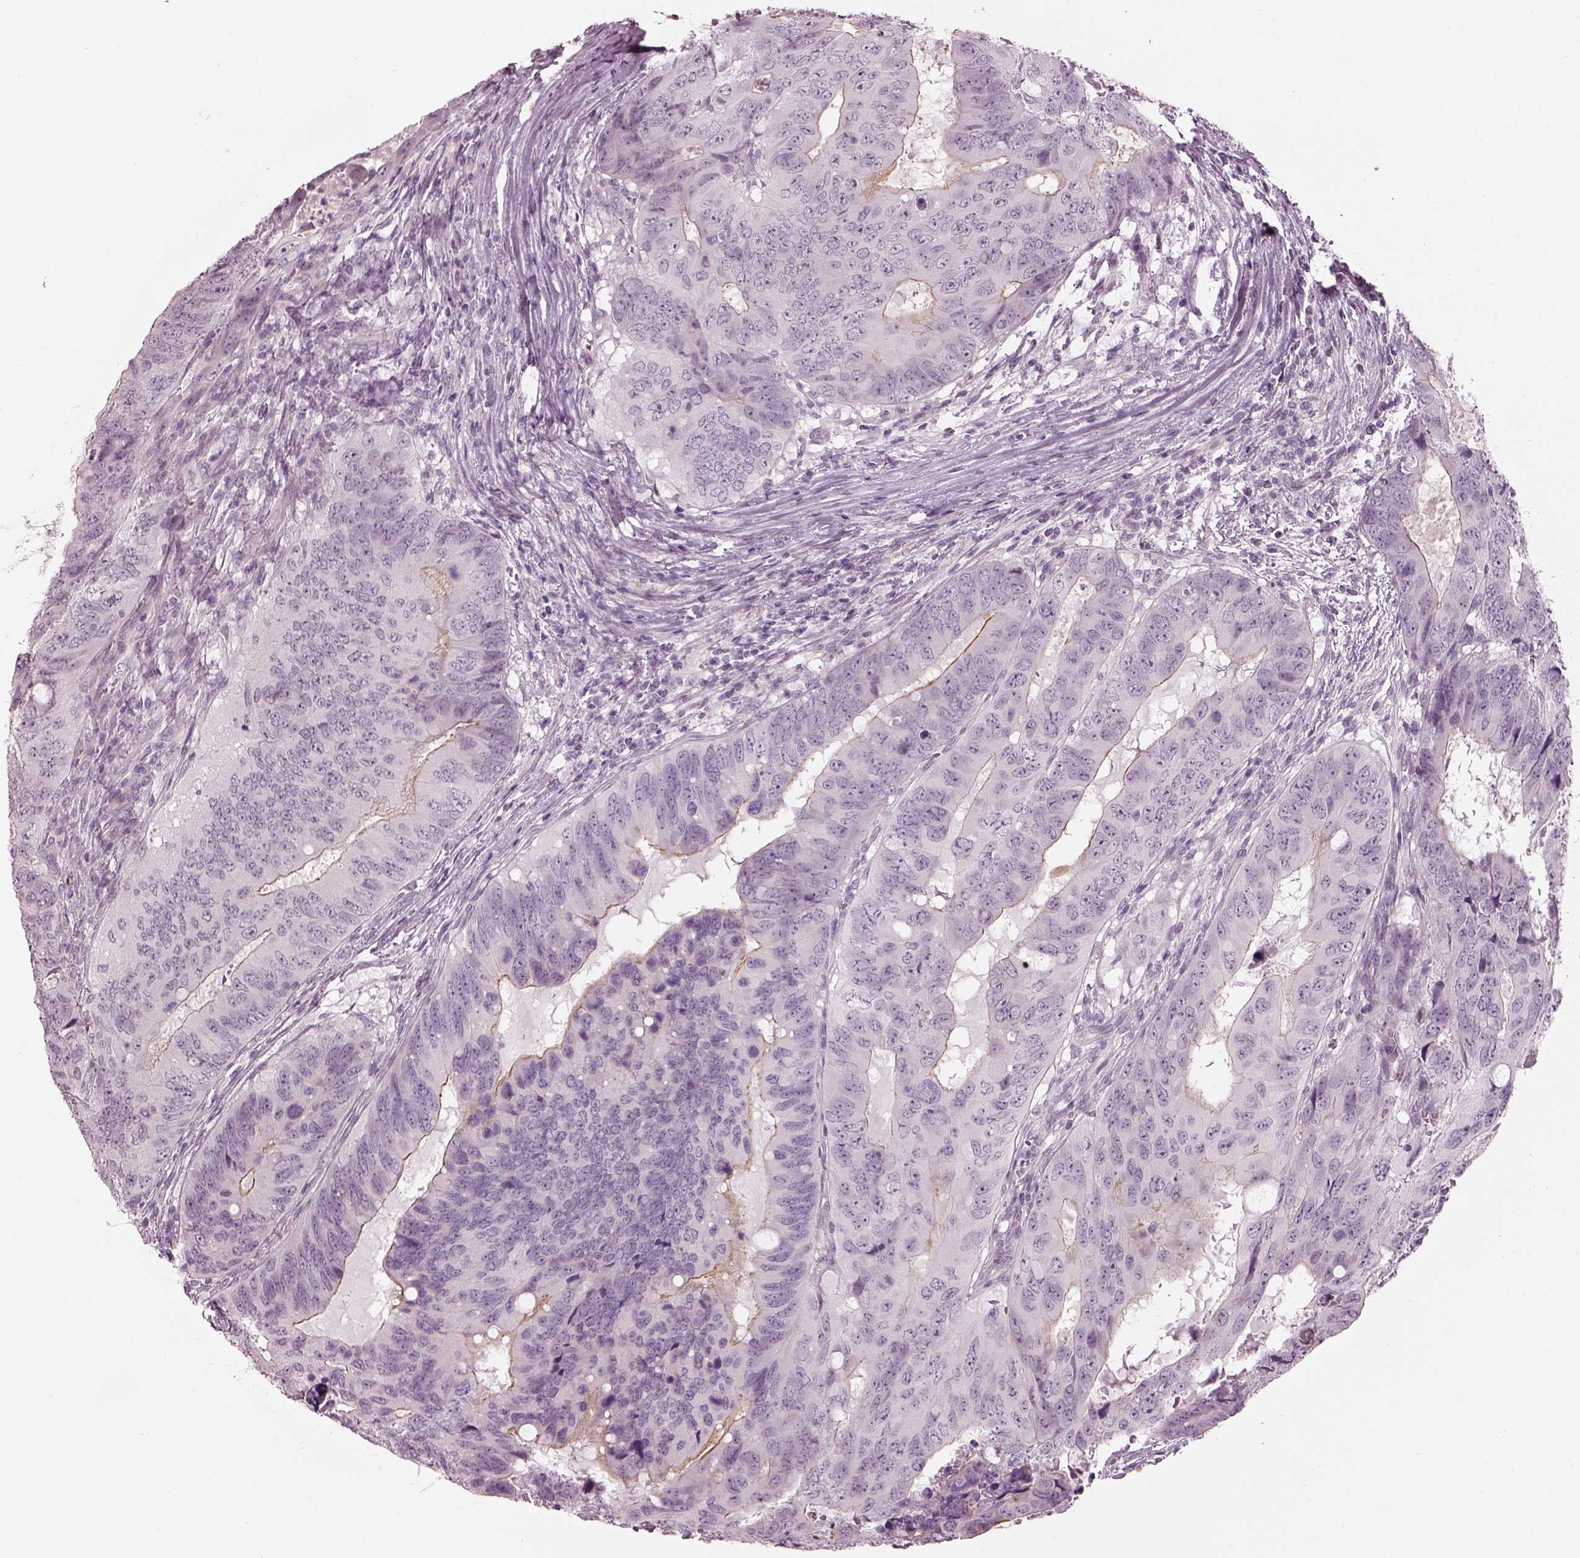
{"staining": {"intensity": "negative", "quantity": "none", "location": "none"}, "tissue": "colorectal cancer", "cell_type": "Tumor cells", "image_type": "cancer", "snomed": [{"axis": "morphology", "description": "Adenocarcinoma, NOS"}, {"axis": "topography", "description": "Colon"}], "caption": "An immunohistochemistry (IHC) image of colorectal cancer is shown. There is no staining in tumor cells of colorectal cancer.", "gene": "CACNG4", "patient": {"sex": "male", "age": 79}}